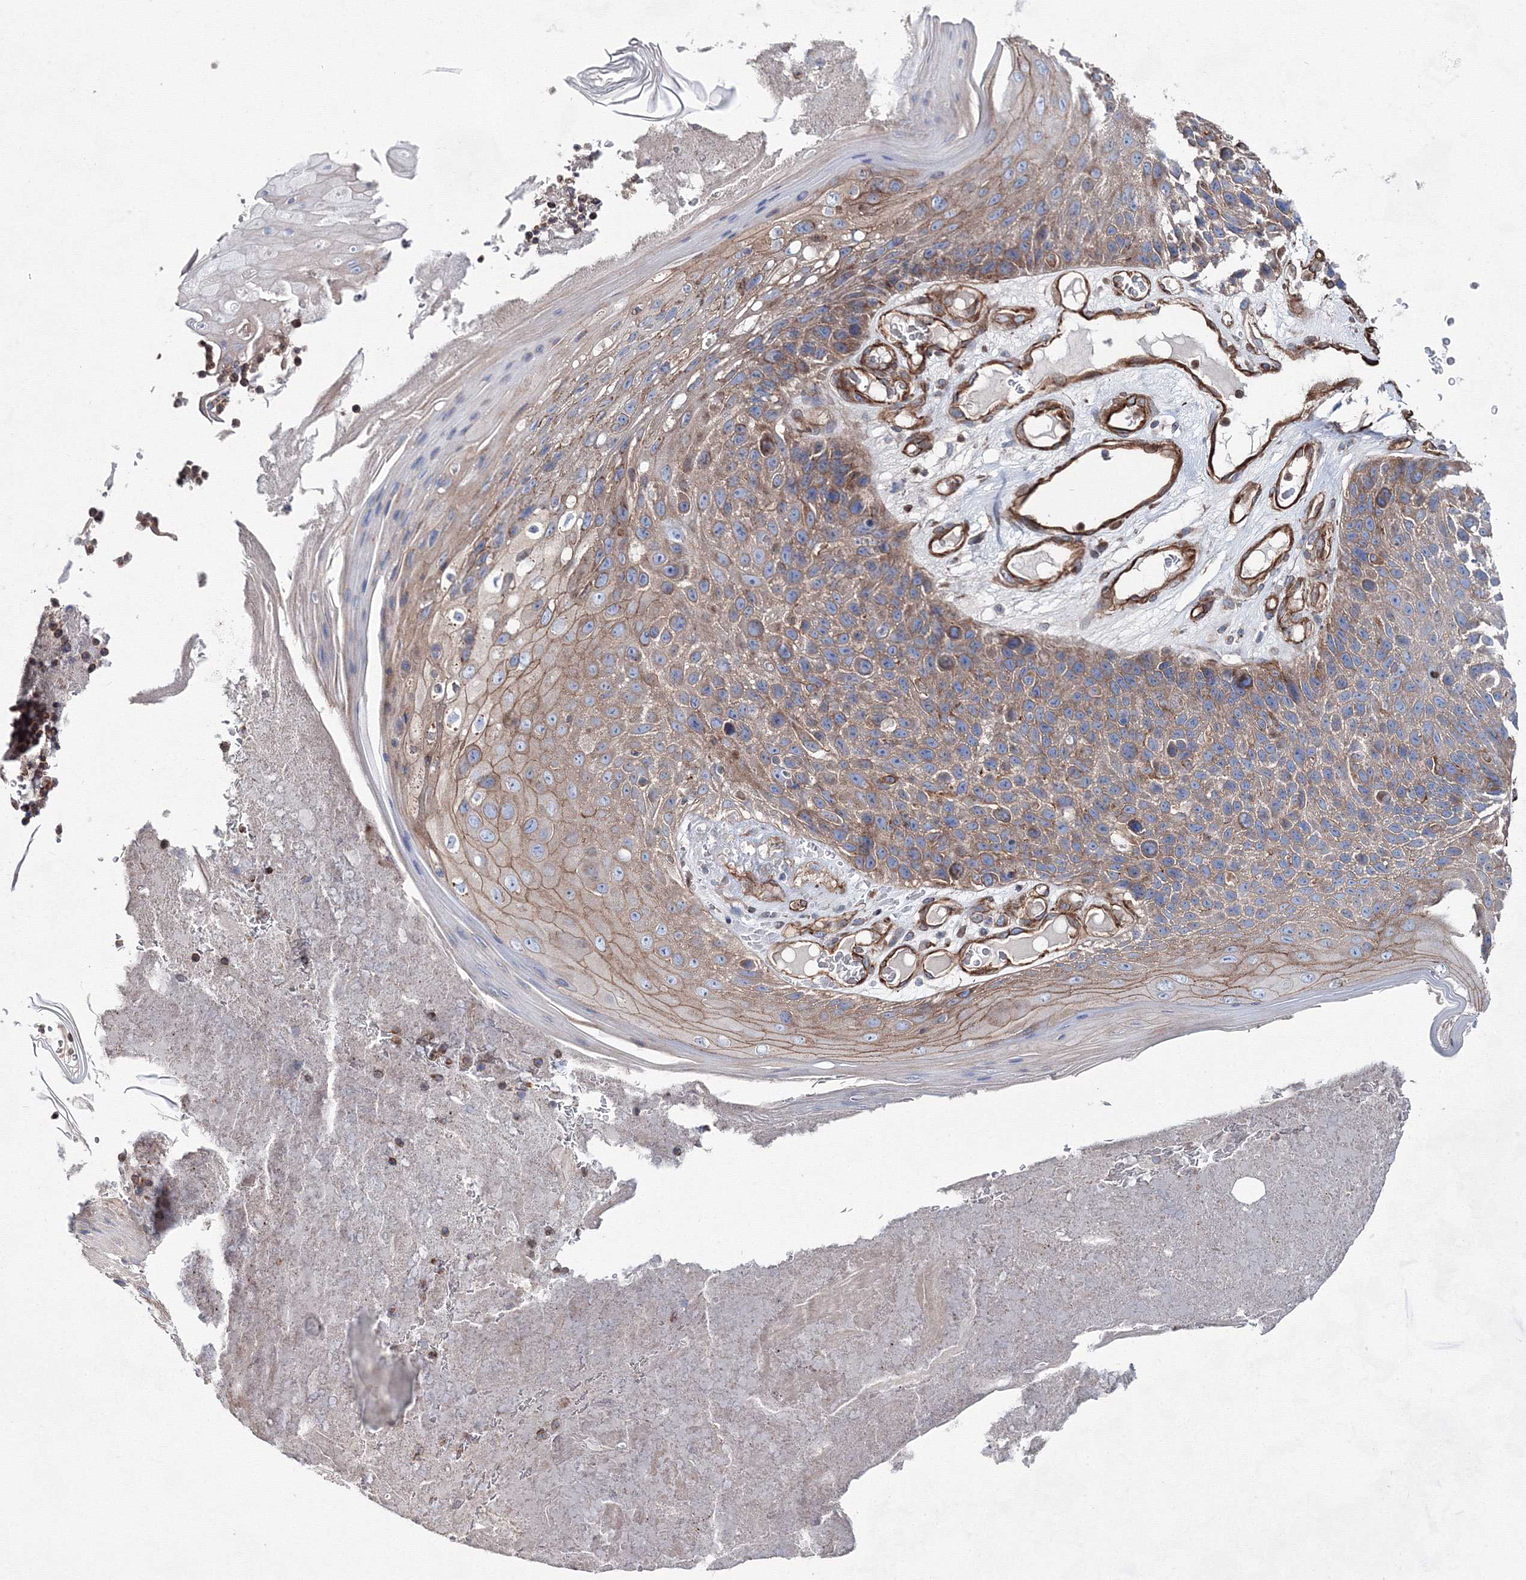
{"staining": {"intensity": "moderate", "quantity": ">75%", "location": "cytoplasmic/membranous"}, "tissue": "skin cancer", "cell_type": "Tumor cells", "image_type": "cancer", "snomed": [{"axis": "morphology", "description": "Squamous cell carcinoma, NOS"}, {"axis": "topography", "description": "Skin"}], "caption": "There is medium levels of moderate cytoplasmic/membranous staining in tumor cells of skin squamous cell carcinoma, as demonstrated by immunohistochemical staining (brown color).", "gene": "ANKRD37", "patient": {"sex": "female", "age": 88}}